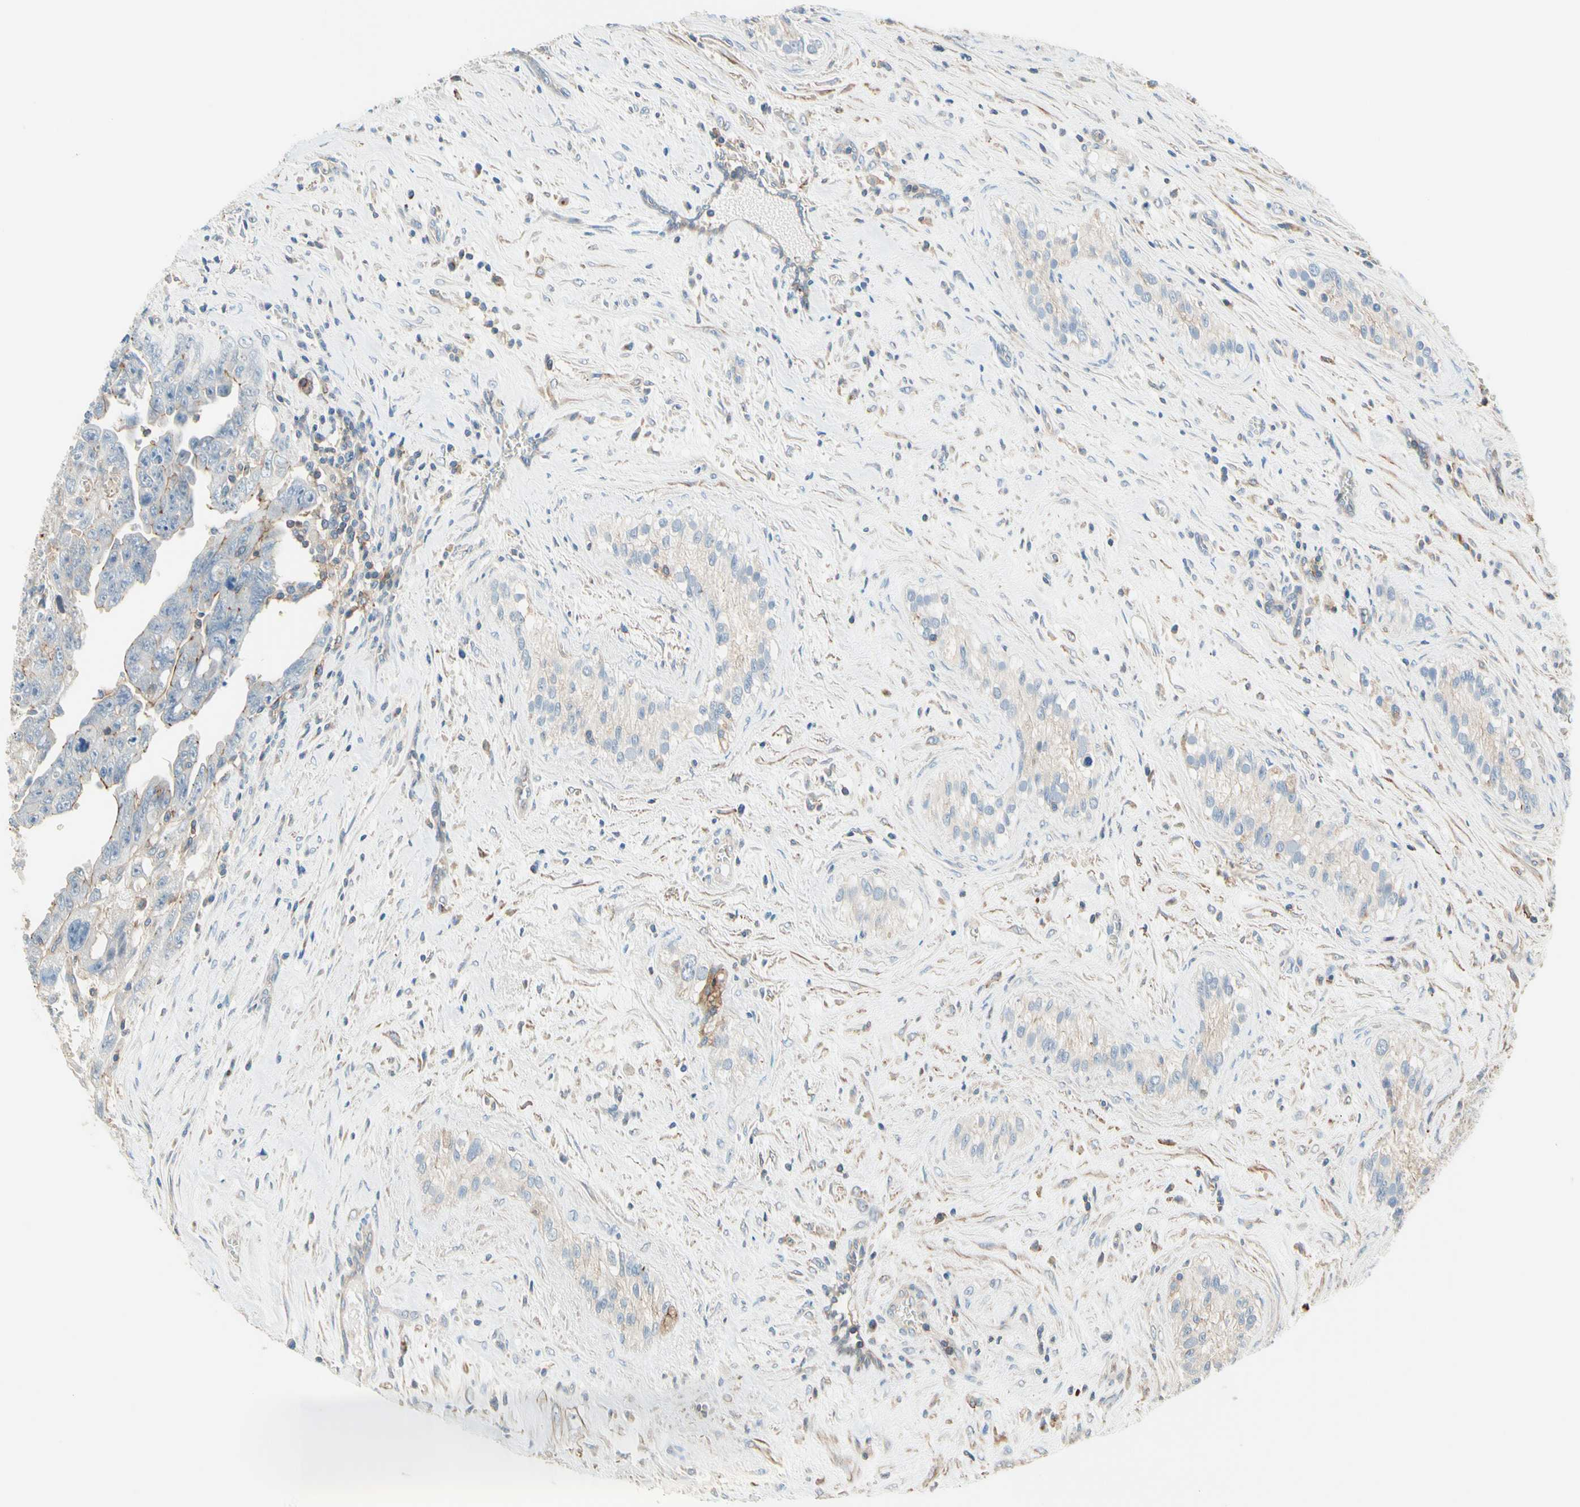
{"staining": {"intensity": "weak", "quantity": "<25%", "location": "cytoplasmic/membranous"}, "tissue": "testis cancer", "cell_type": "Tumor cells", "image_type": "cancer", "snomed": [{"axis": "morphology", "description": "Carcinoma, Embryonal, NOS"}, {"axis": "topography", "description": "Testis"}], "caption": "This is a micrograph of immunohistochemistry (IHC) staining of testis embryonal carcinoma, which shows no positivity in tumor cells.", "gene": "SEMA4C", "patient": {"sex": "male", "age": 28}}